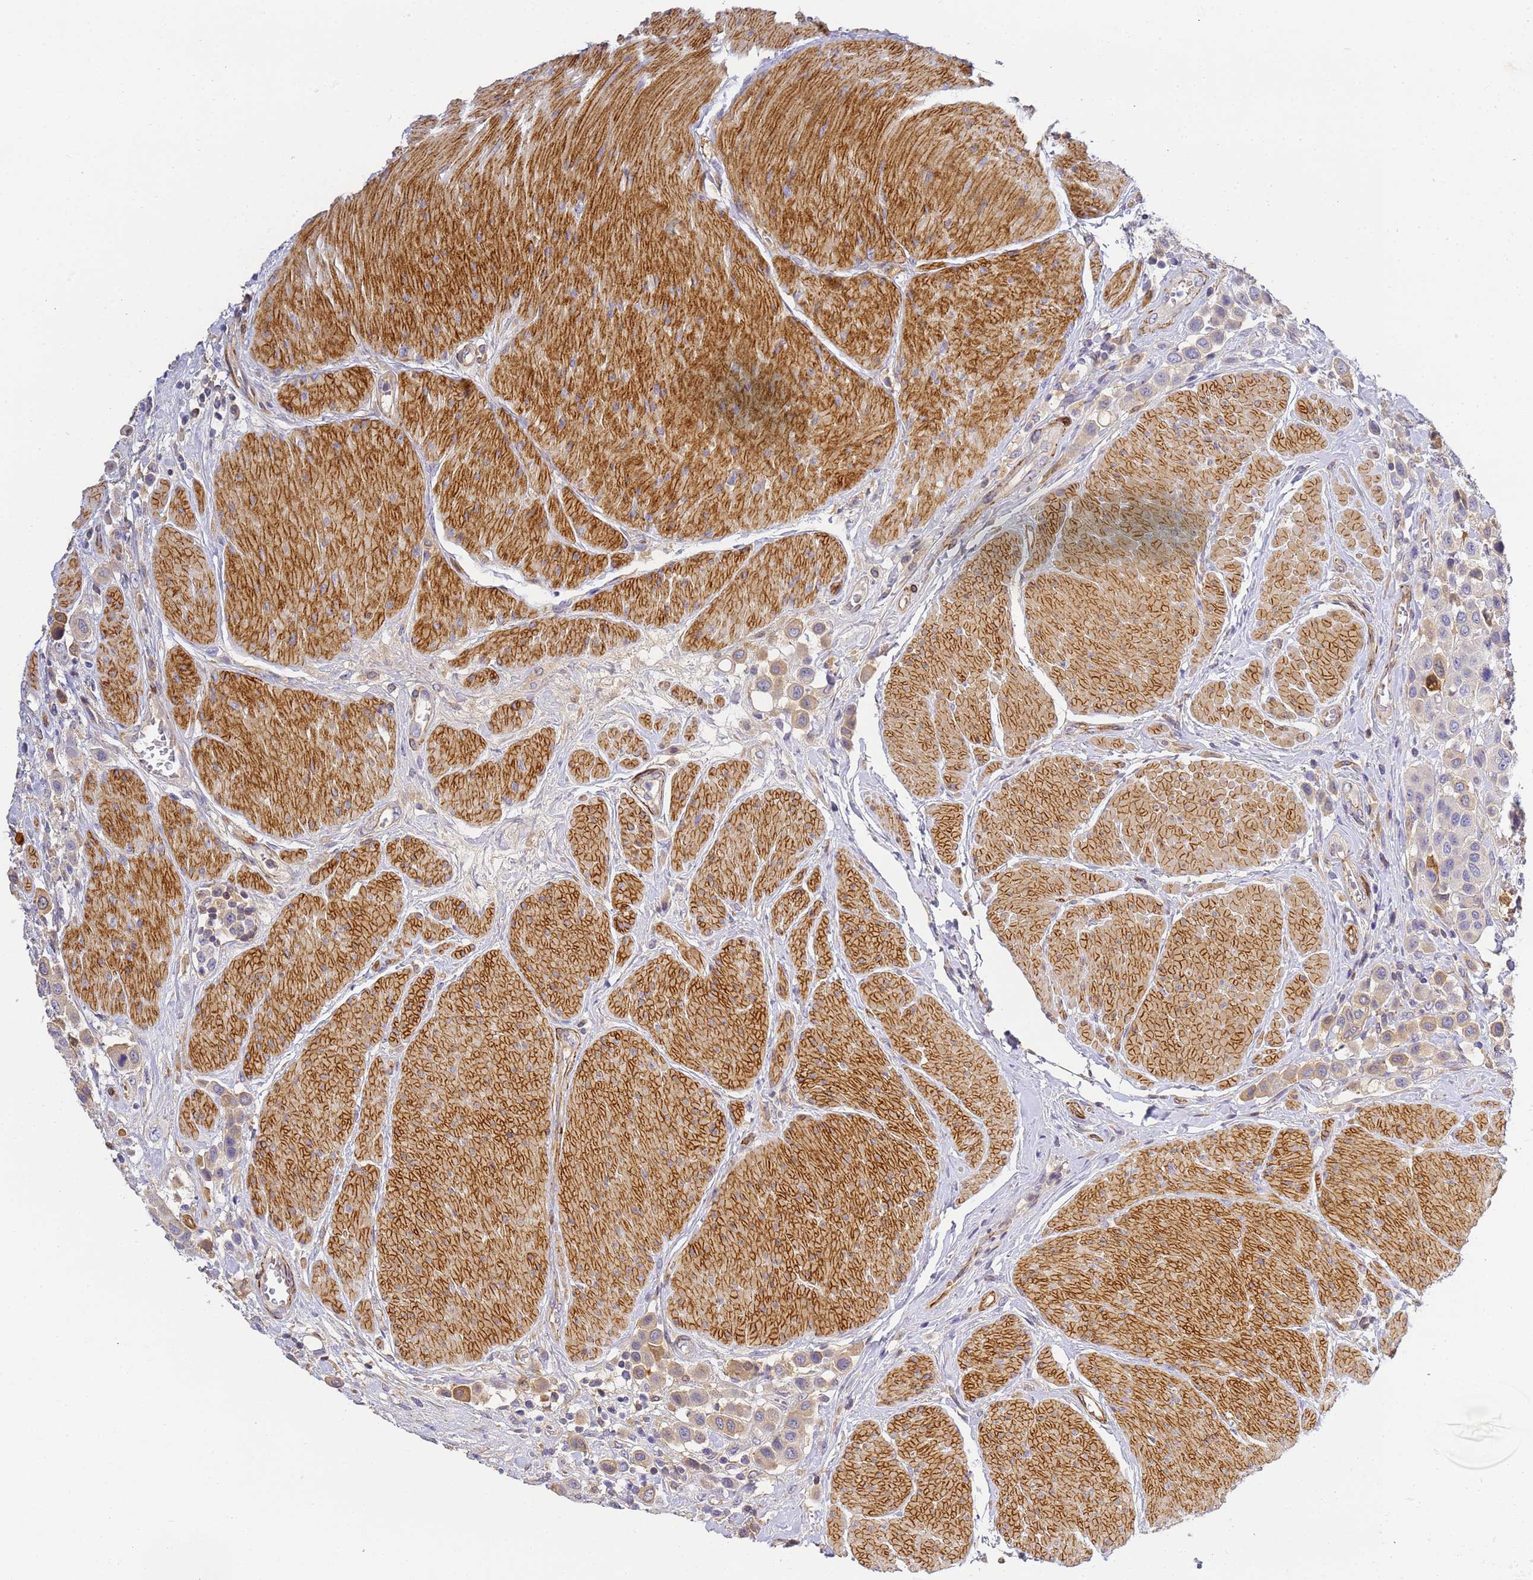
{"staining": {"intensity": "weak", "quantity": "25%-75%", "location": "cytoplasmic/membranous"}, "tissue": "urothelial cancer", "cell_type": "Tumor cells", "image_type": "cancer", "snomed": [{"axis": "morphology", "description": "Urothelial carcinoma, High grade"}, {"axis": "topography", "description": "Urinary bladder"}], "caption": "High-magnification brightfield microscopy of high-grade urothelial carcinoma stained with DAB (3,3'-diaminobenzidine) (brown) and counterstained with hematoxylin (blue). tumor cells exhibit weak cytoplasmic/membranous staining is appreciated in approximately25%-75% of cells. (DAB (3,3'-diaminobenzidine) IHC with brightfield microscopy, high magnification).", "gene": "CFH", "patient": {"sex": "male", "age": 50}}